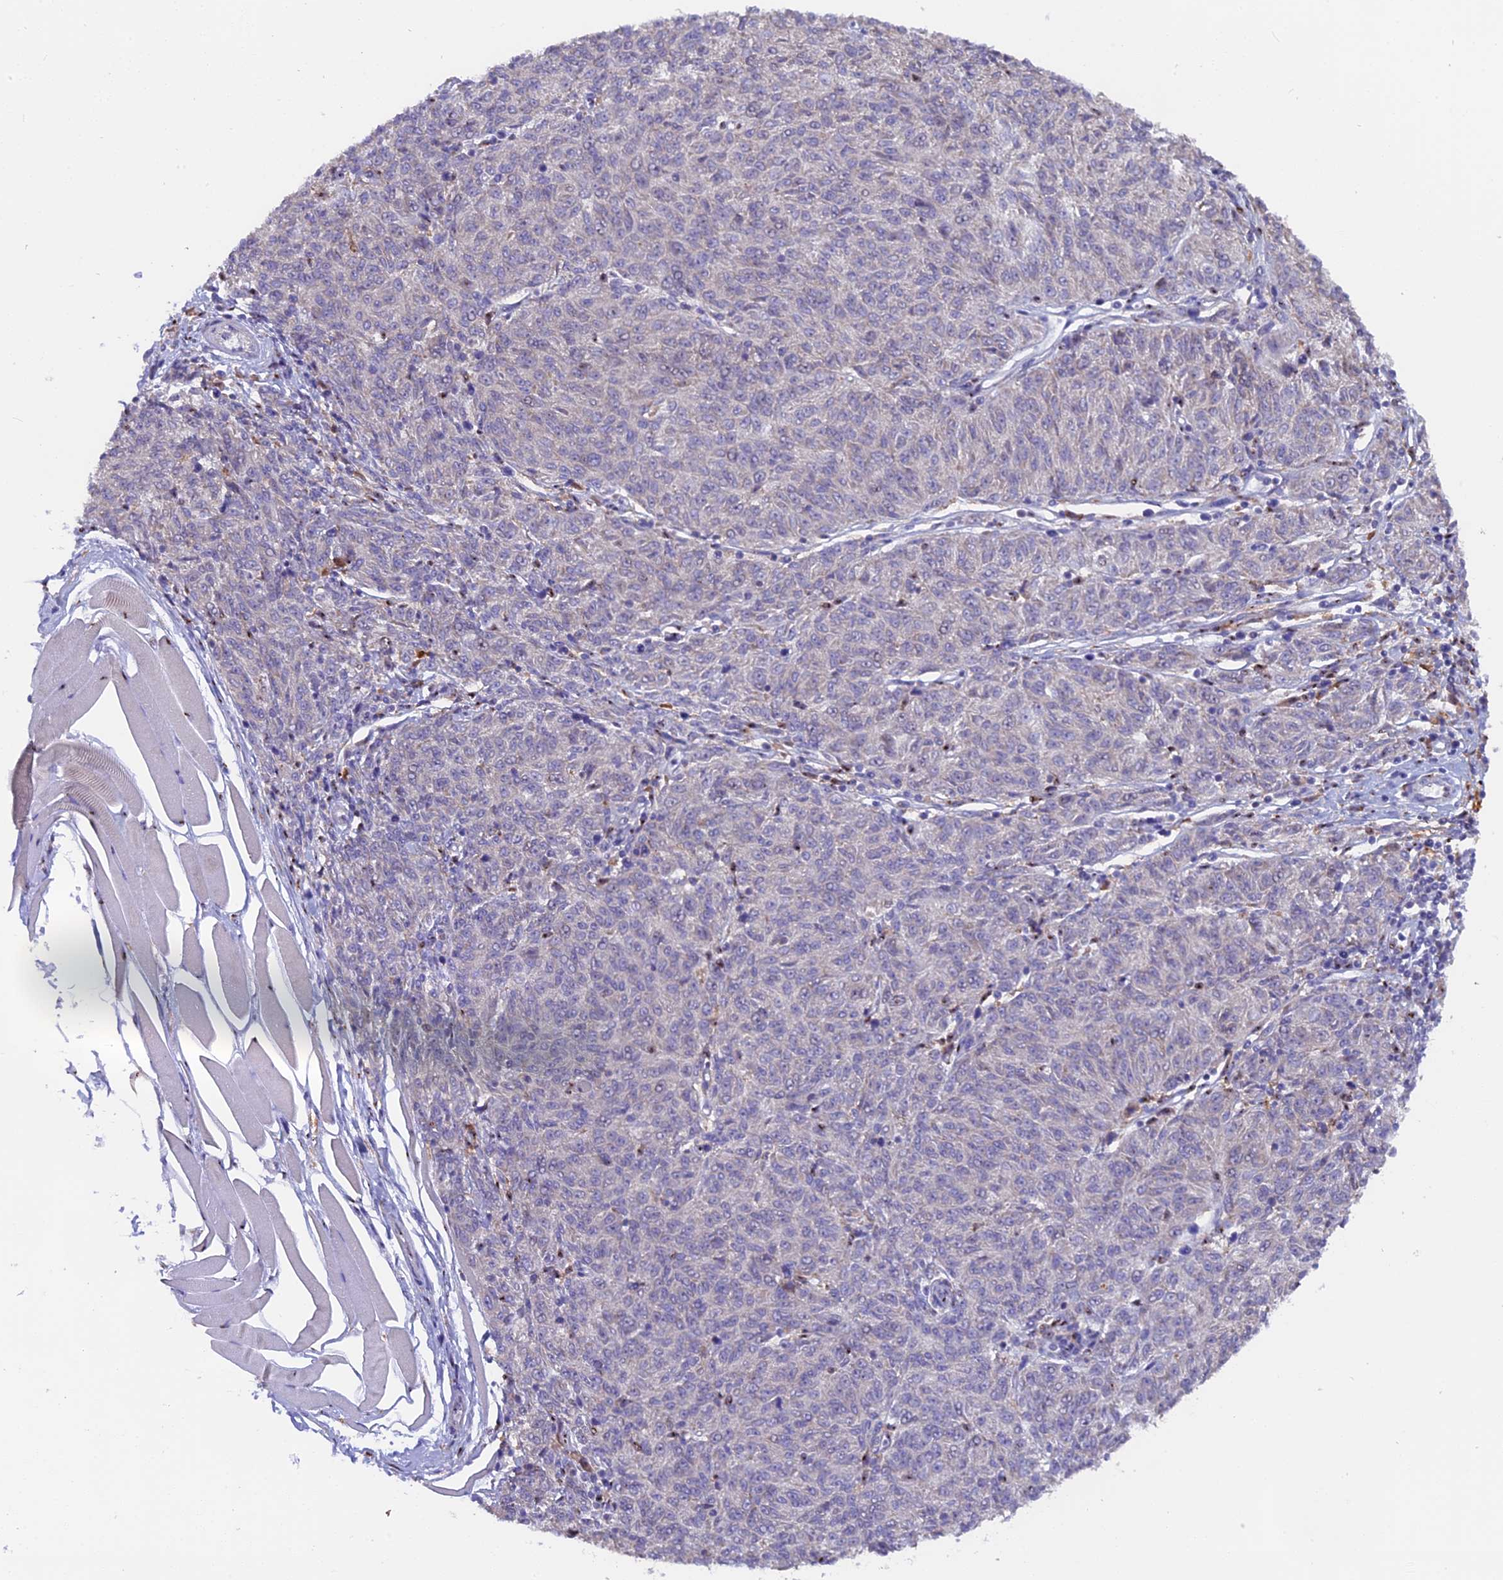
{"staining": {"intensity": "negative", "quantity": "none", "location": "none"}, "tissue": "melanoma", "cell_type": "Tumor cells", "image_type": "cancer", "snomed": [{"axis": "morphology", "description": "Malignant melanoma, NOS"}, {"axis": "topography", "description": "Skin"}], "caption": "Micrograph shows no significant protein positivity in tumor cells of melanoma.", "gene": "FAM118B", "patient": {"sex": "female", "age": 72}}